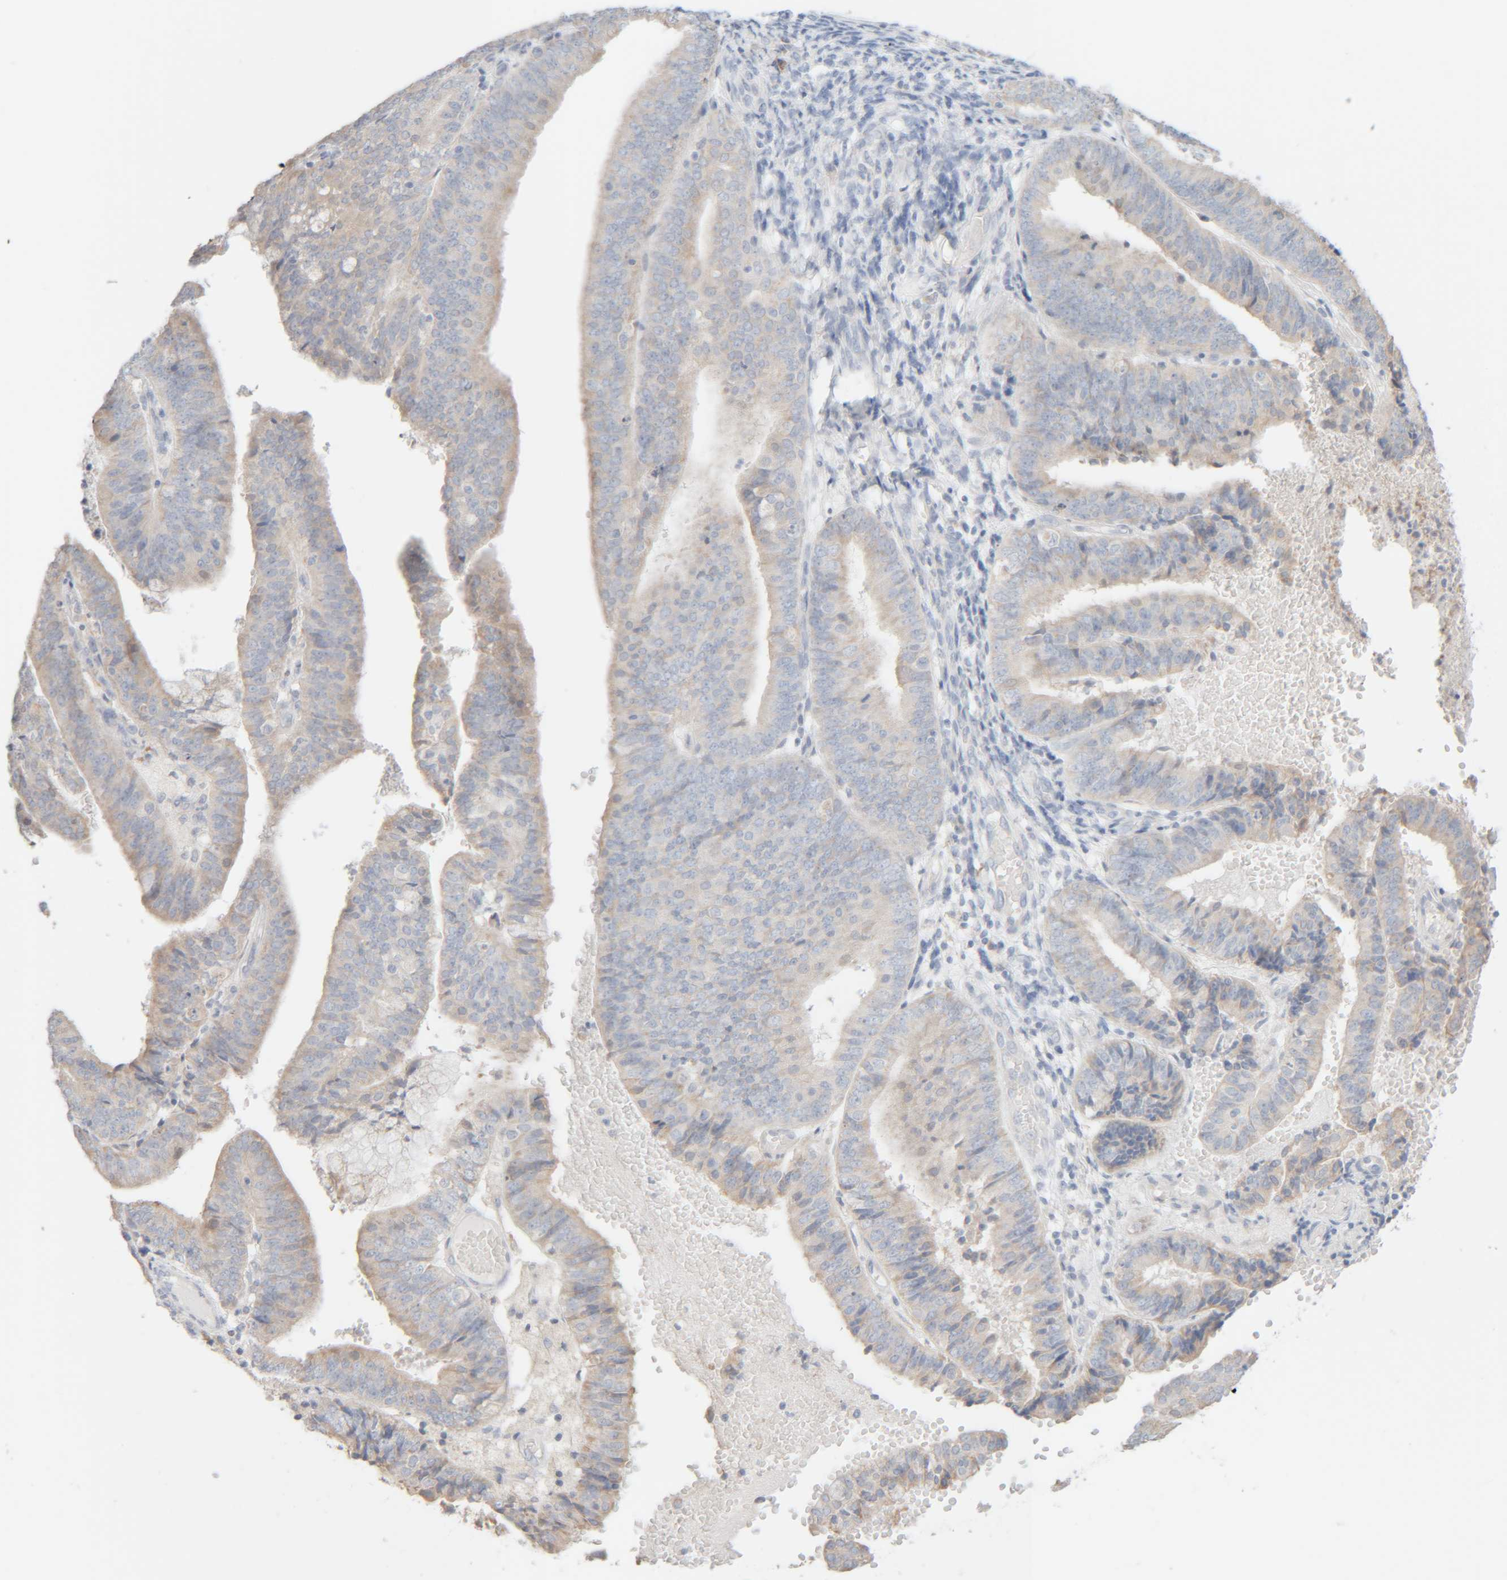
{"staining": {"intensity": "weak", "quantity": "<25%", "location": "cytoplasmic/membranous"}, "tissue": "endometrial cancer", "cell_type": "Tumor cells", "image_type": "cancer", "snomed": [{"axis": "morphology", "description": "Adenocarcinoma, NOS"}, {"axis": "topography", "description": "Endometrium"}], "caption": "DAB immunohistochemical staining of endometrial adenocarcinoma displays no significant positivity in tumor cells. The staining is performed using DAB brown chromogen with nuclei counter-stained in using hematoxylin.", "gene": "RIDA", "patient": {"sex": "female", "age": 63}}